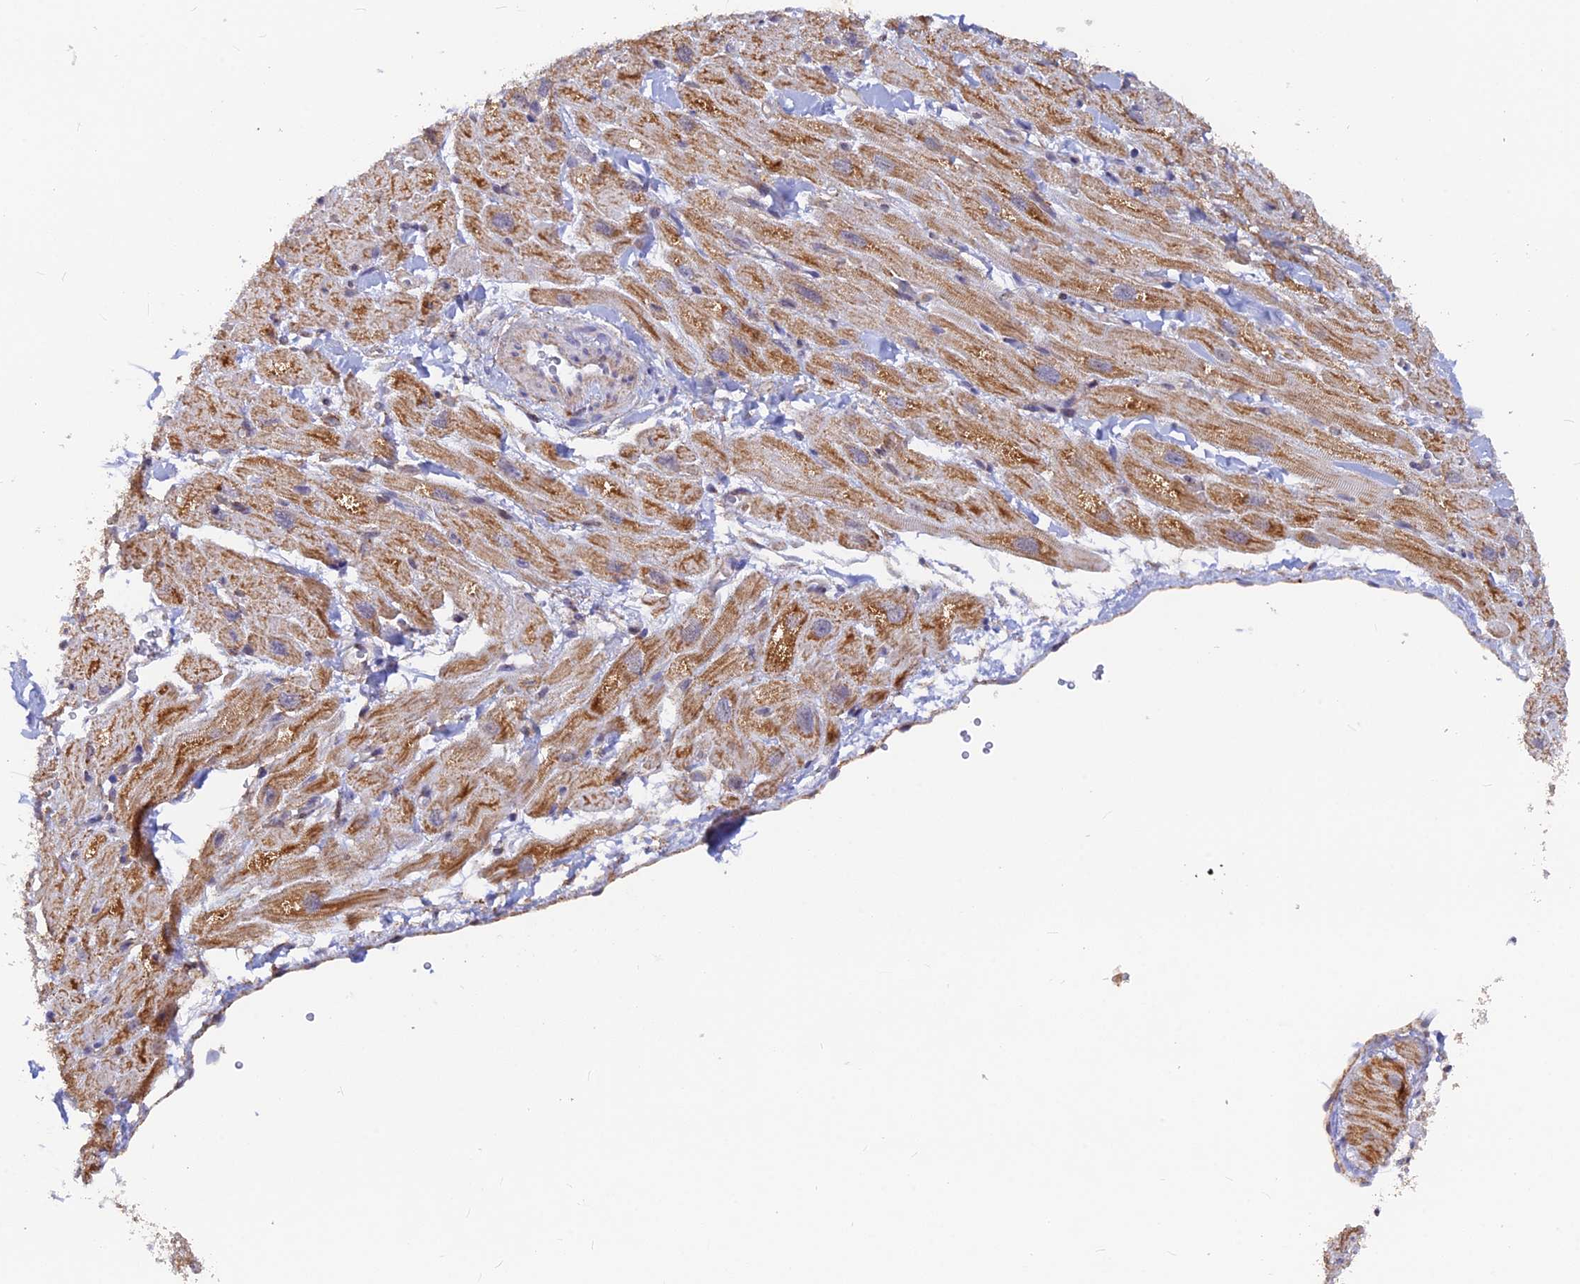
{"staining": {"intensity": "moderate", "quantity": "25%-75%", "location": "cytoplasmic/membranous"}, "tissue": "heart muscle", "cell_type": "Cardiomyocytes", "image_type": "normal", "snomed": [{"axis": "morphology", "description": "Normal tissue, NOS"}, {"axis": "topography", "description": "Heart"}], "caption": "Brown immunohistochemical staining in unremarkable heart muscle demonstrates moderate cytoplasmic/membranous positivity in about 25%-75% of cardiomyocytes.", "gene": "VSTM2L", "patient": {"sex": "male", "age": 65}}